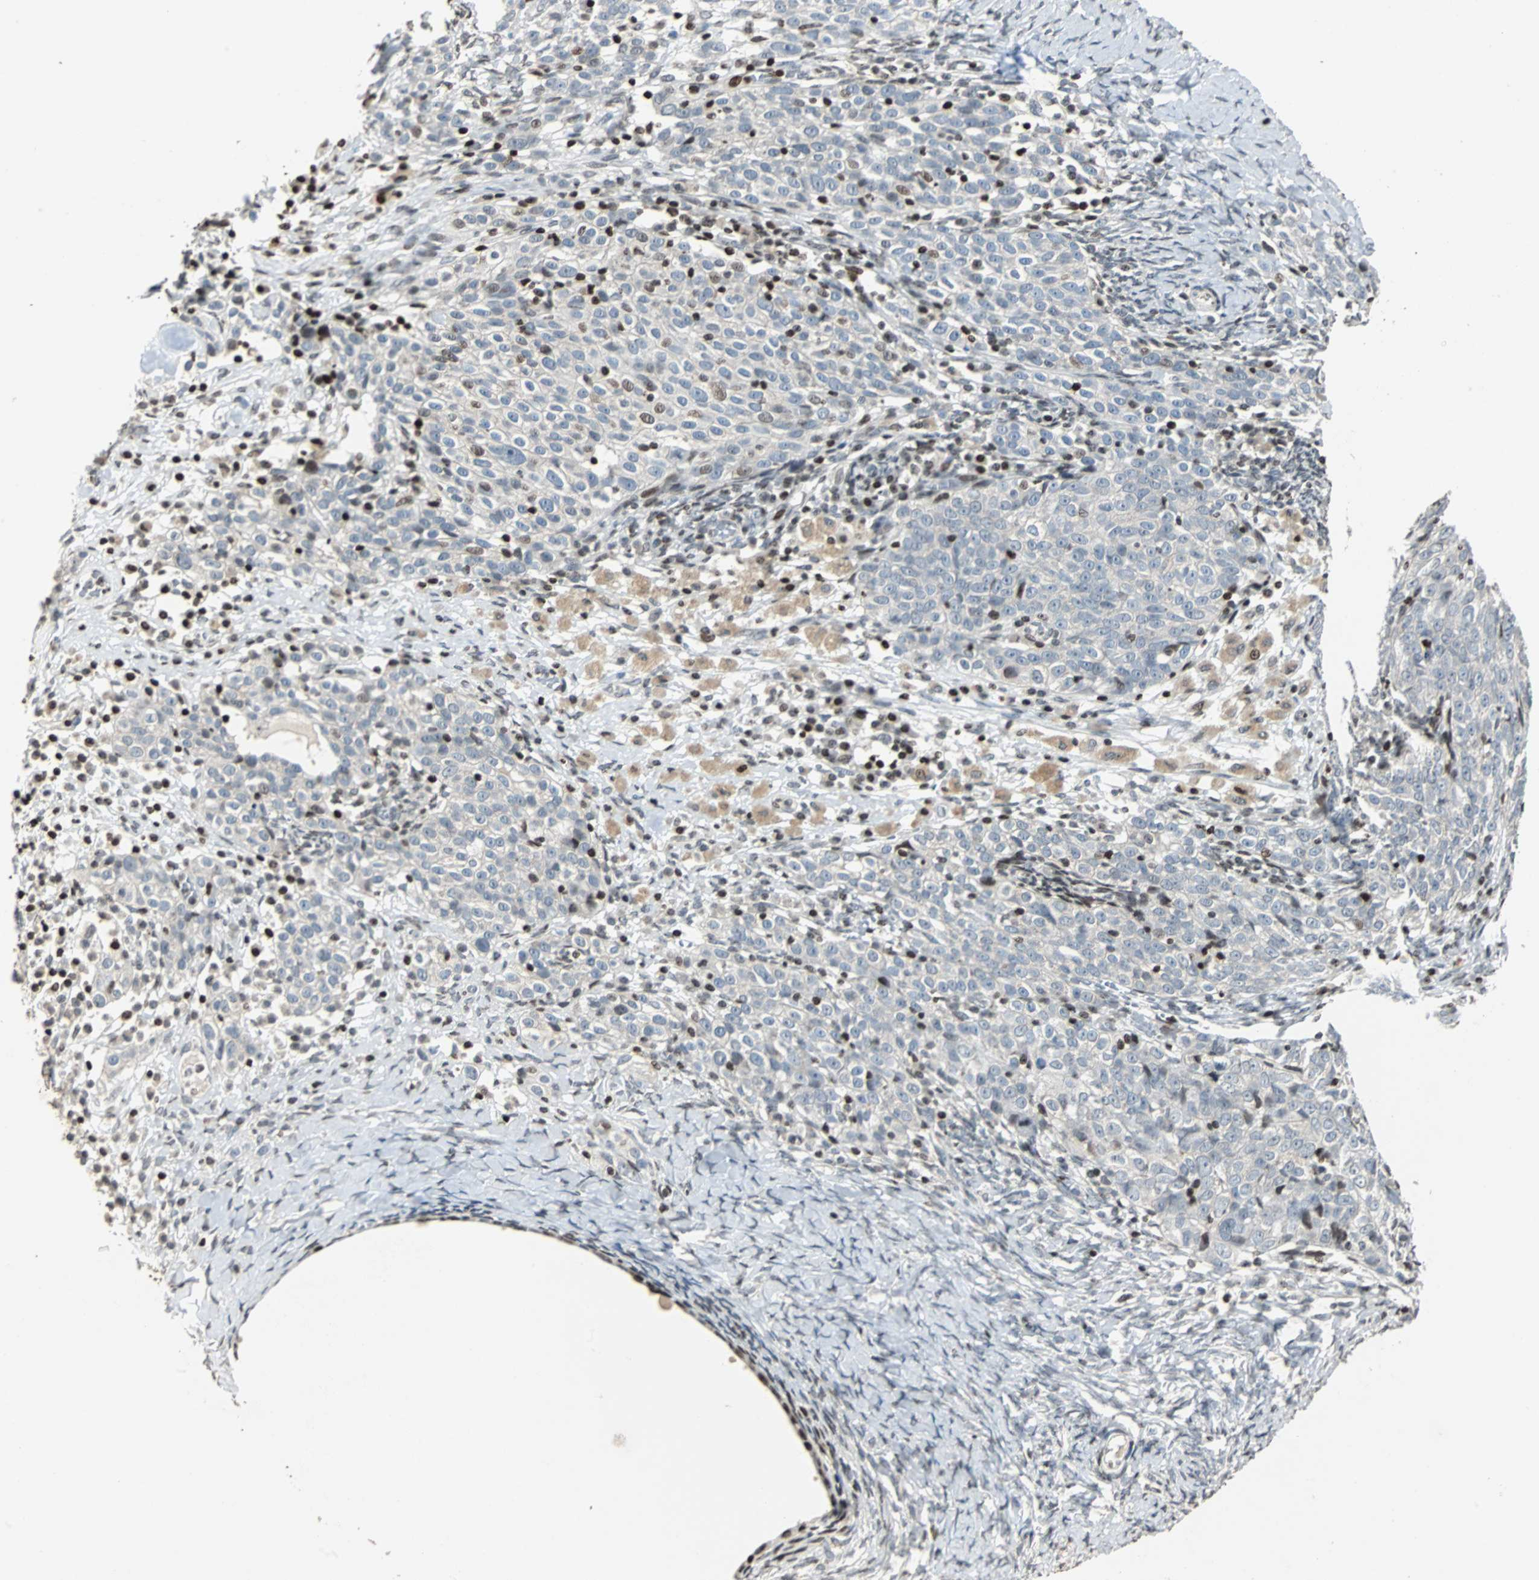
{"staining": {"intensity": "negative", "quantity": "none", "location": "none"}, "tissue": "ovarian cancer", "cell_type": "Tumor cells", "image_type": "cancer", "snomed": [{"axis": "morphology", "description": "Normal tissue, NOS"}, {"axis": "morphology", "description": "Cystadenocarcinoma, serous, NOS"}, {"axis": "topography", "description": "Ovary"}], "caption": "This micrograph is of serous cystadenocarcinoma (ovarian) stained with IHC to label a protein in brown with the nuclei are counter-stained blue. There is no staining in tumor cells.", "gene": "PAXIP1", "patient": {"sex": "female", "age": 62}}